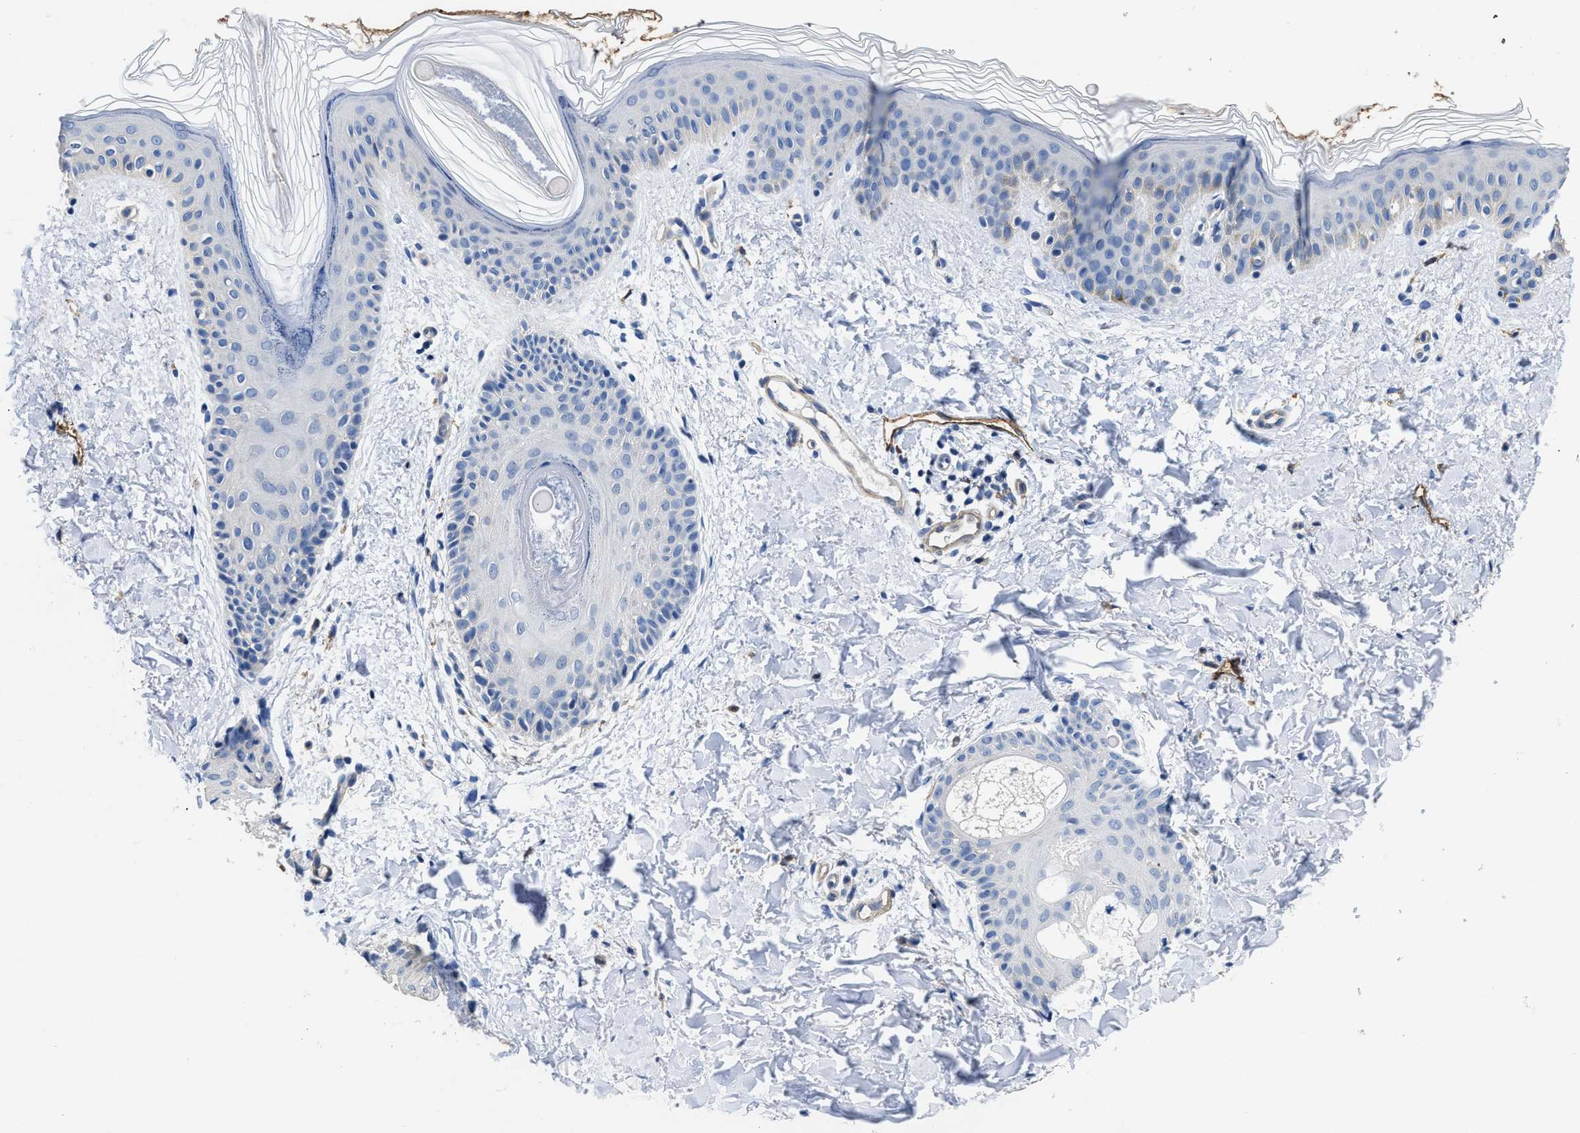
{"staining": {"intensity": "negative", "quantity": "none", "location": "none"}, "tissue": "skin", "cell_type": "Fibroblasts", "image_type": "normal", "snomed": [{"axis": "morphology", "description": "Normal tissue, NOS"}, {"axis": "topography", "description": "Skin"}], "caption": "An immunohistochemistry (IHC) photomicrograph of normal skin is shown. There is no staining in fibroblasts of skin.", "gene": "C22orf42", "patient": {"sex": "male", "age": 40}}